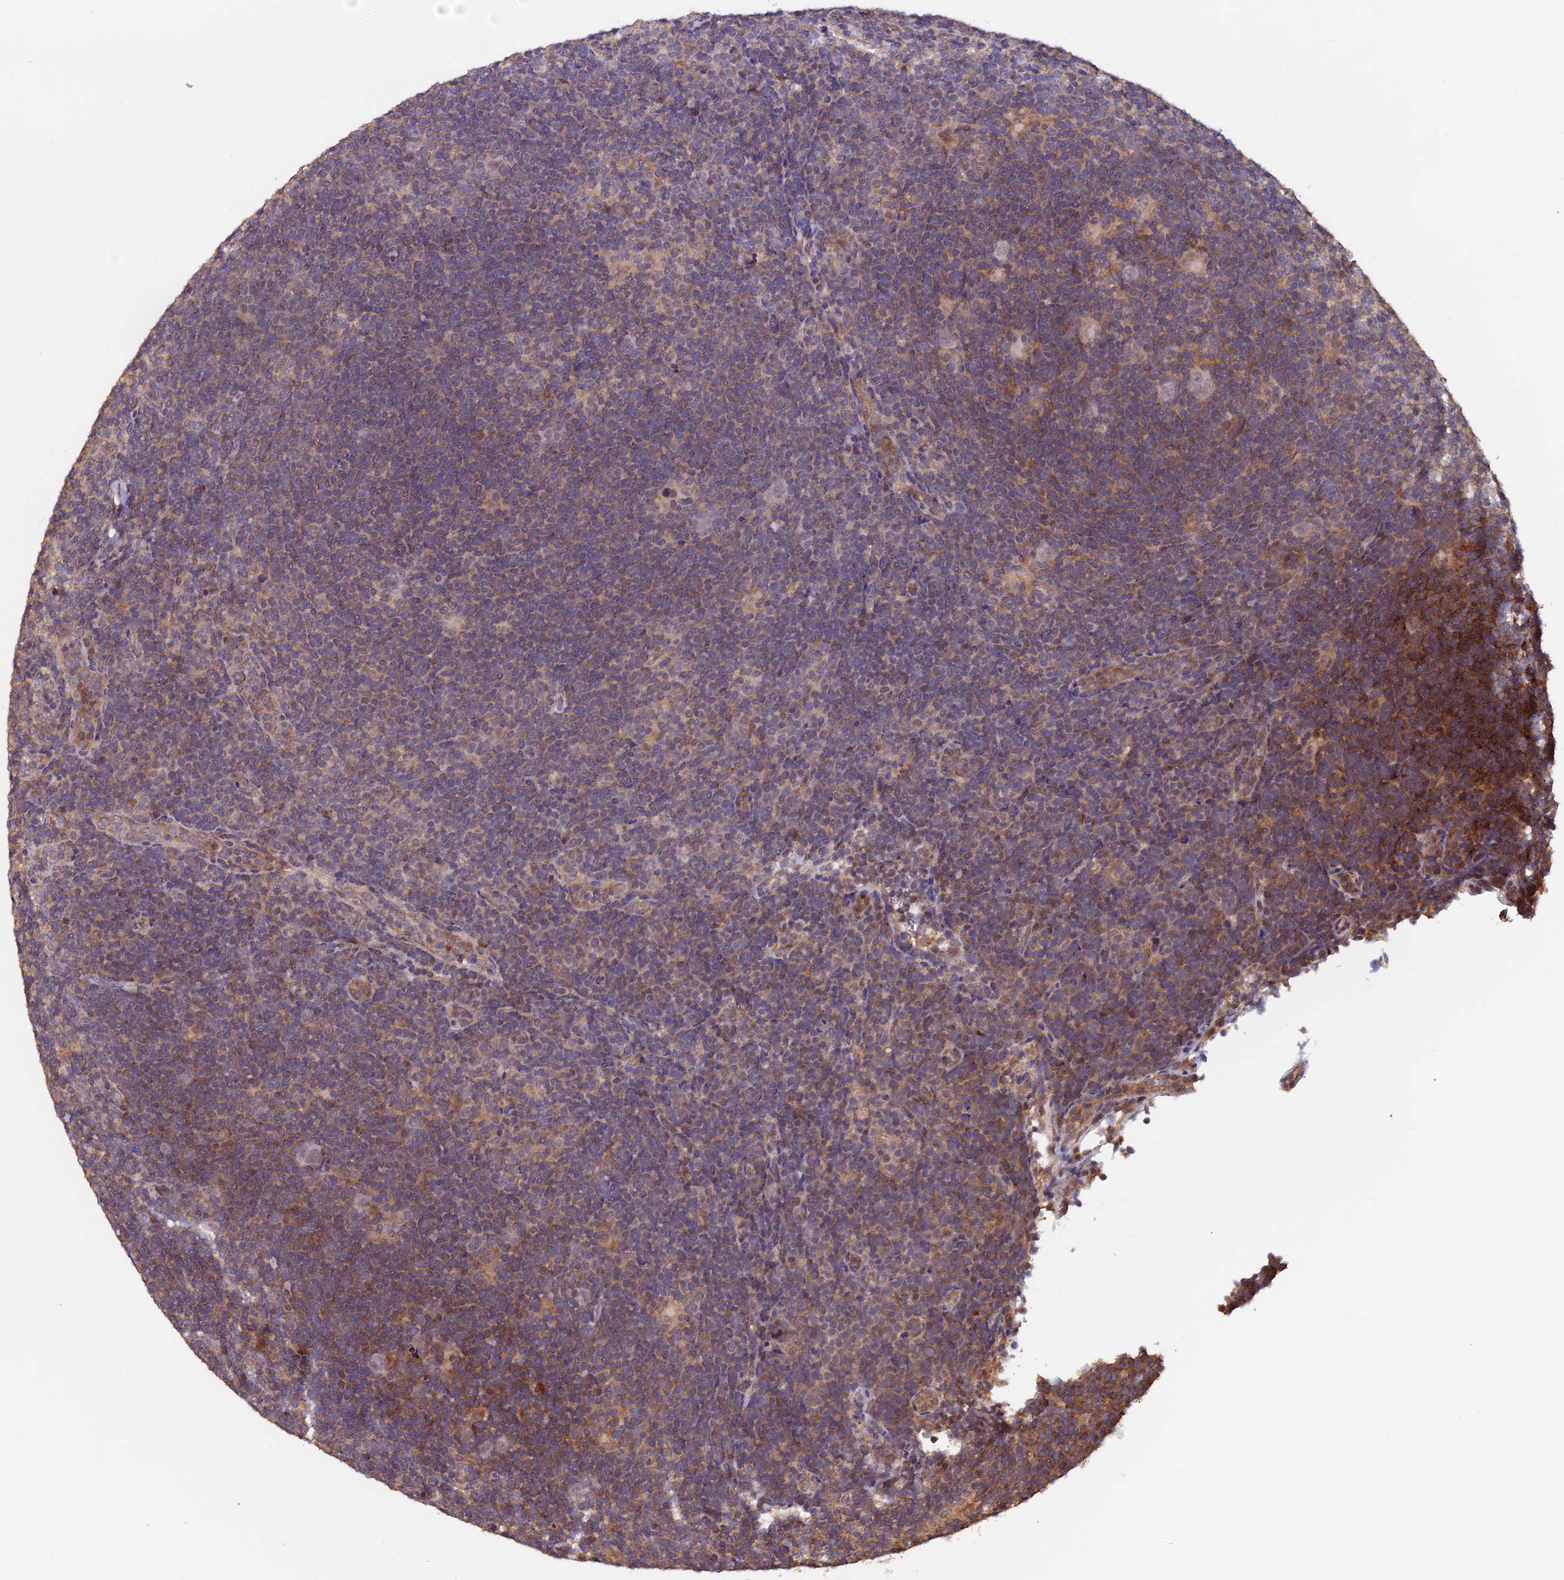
{"staining": {"intensity": "weak", "quantity": "<25%", "location": "cytoplasmic/membranous"}, "tissue": "lymphoma", "cell_type": "Tumor cells", "image_type": "cancer", "snomed": [{"axis": "morphology", "description": "Hodgkin's disease, NOS"}, {"axis": "topography", "description": "Lymph node"}], "caption": "DAB immunohistochemical staining of human lymphoma shows no significant positivity in tumor cells. (Stains: DAB immunohistochemistry (IHC) with hematoxylin counter stain, Microscopy: brightfield microscopy at high magnification).", "gene": "PKD2L2", "patient": {"sex": "female", "age": 57}}